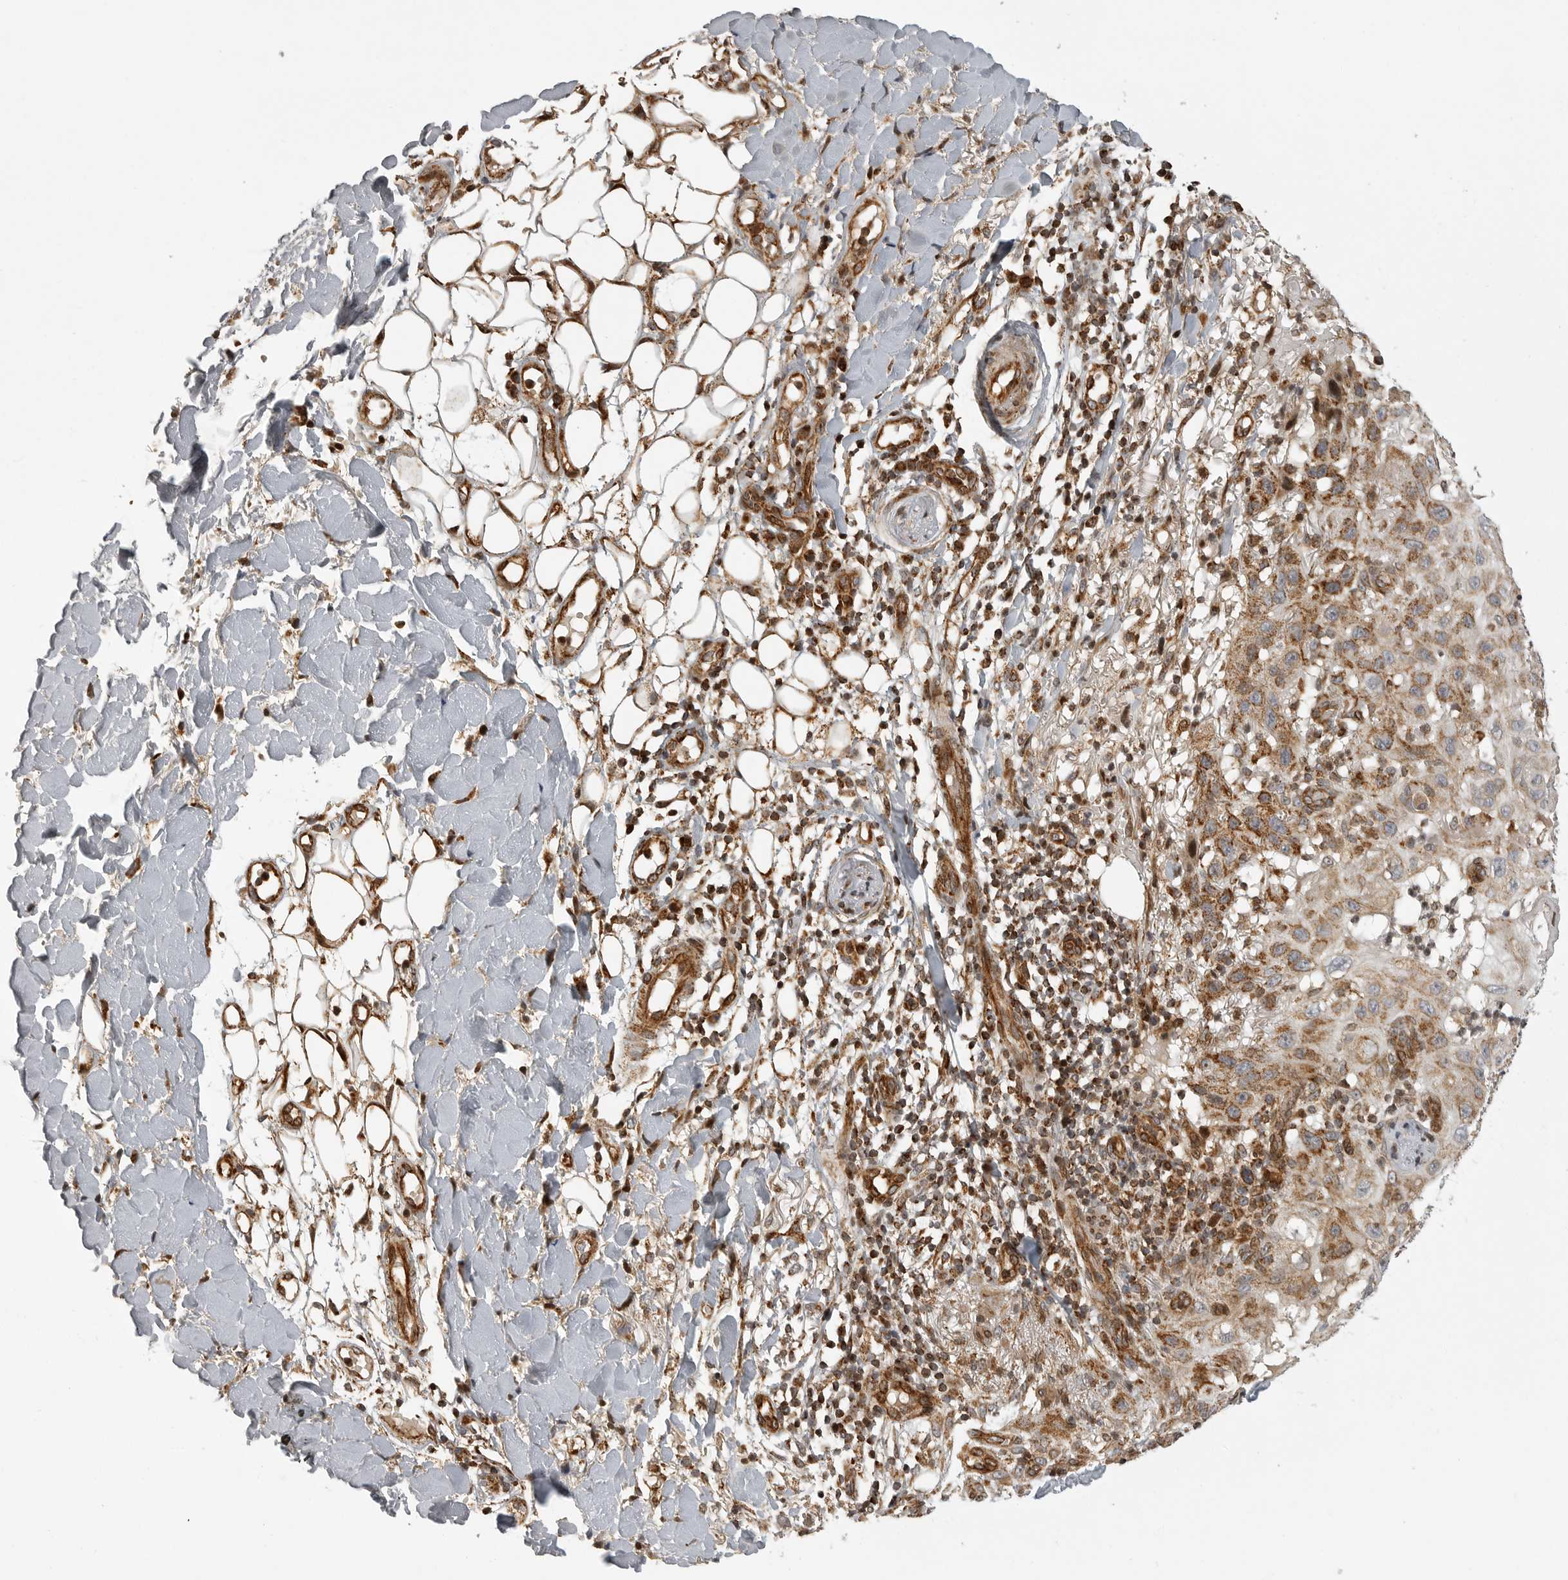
{"staining": {"intensity": "moderate", "quantity": ">75%", "location": "cytoplasmic/membranous"}, "tissue": "skin cancer", "cell_type": "Tumor cells", "image_type": "cancer", "snomed": [{"axis": "morphology", "description": "Normal tissue, NOS"}, {"axis": "morphology", "description": "Squamous cell carcinoma, NOS"}, {"axis": "topography", "description": "Skin"}], "caption": "Immunohistochemistry (IHC) of skin squamous cell carcinoma reveals medium levels of moderate cytoplasmic/membranous positivity in approximately >75% of tumor cells.", "gene": "NARS2", "patient": {"sex": "female", "age": 96}}